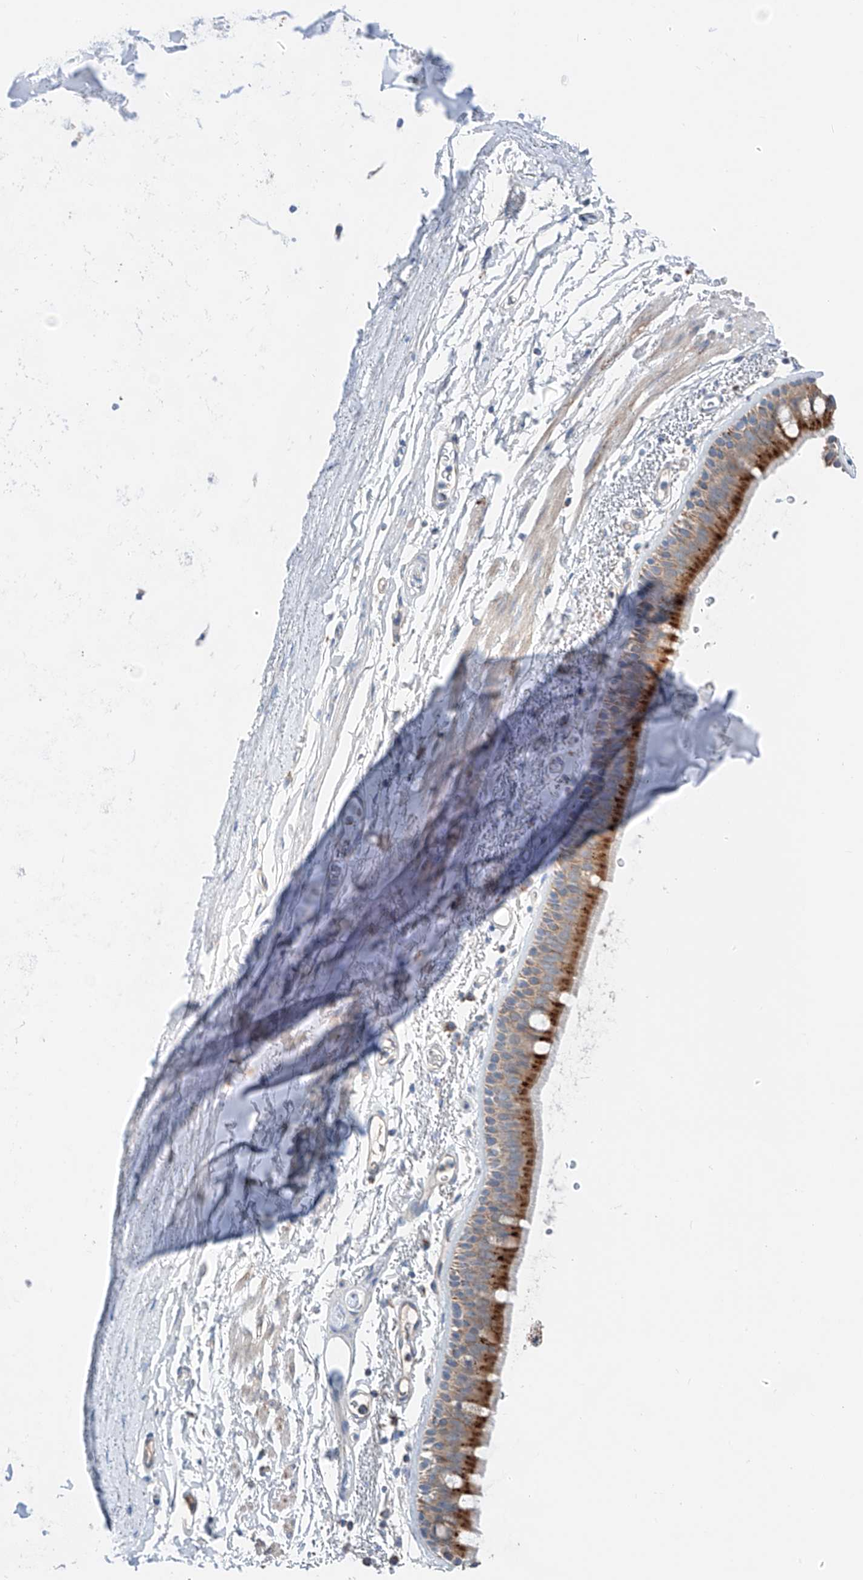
{"staining": {"intensity": "strong", "quantity": "25%-75%", "location": "cytoplasmic/membranous"}, "tissue": "bronchus", "cell_type": "Respiratory epithelial cells", "image_type": "normal", "snomed": [{"axis": "morphology", "description": "Normal tissue, NOS"}, {"axis": "topography", "description": "Lymph node"}, {"axis": "topography", "description": "Bronchus"}], "caption": "Normal bronchus demonstrates strong cytoplasmic/membranous positivity in approximately 25%-75% of respiratory epithelial cells, visualized by immunohistochemistry. (DAB (3,3'-diaminobenzidine) IHC, brown staining for protein, blue staining for nuclei).", "gene": "MRAP", "patient": {"sex": "female", "age": 70}}